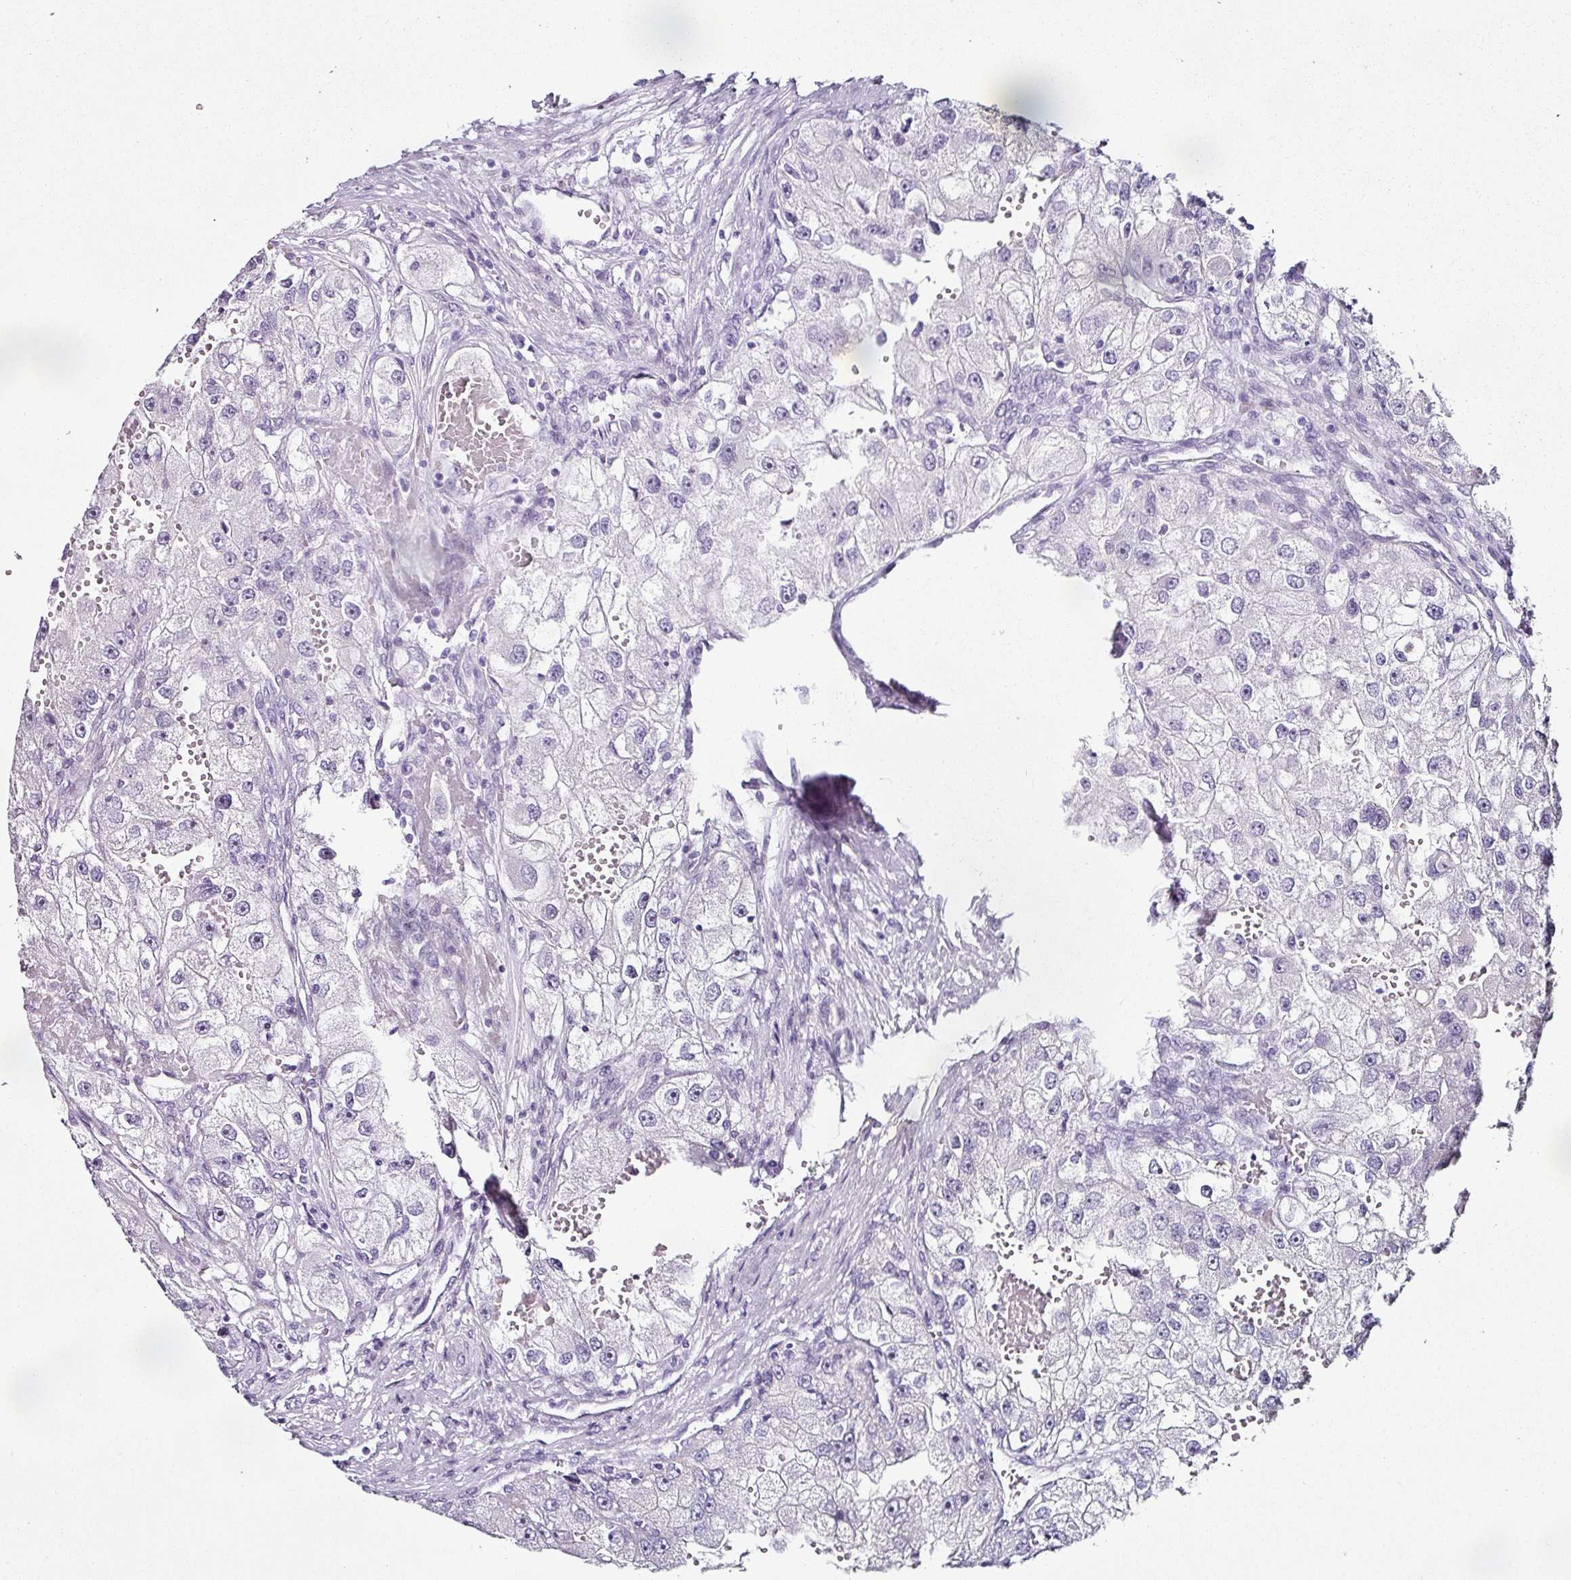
{"staining": {"intensity": "negative", "quantity": "none", "location": "none"}, "tissue": "renal cancer", "cell_type": "Tumor cells", "image_type": "cancer", "snomed": [{"axis": "morphology", "description": "Adenocarcinoma, NOS"}, {"axis": "topography", "description": "Kidney"}], "caption": "Histopathology image shows no protein staining in tumor cells of adenocarcinoma (renal) tissue. (DAB immunohistochemistry (IHC) with hematoxylin counter stain).", "gene": "TRA2A", "patient": {"sex": "male", "age": 63}}